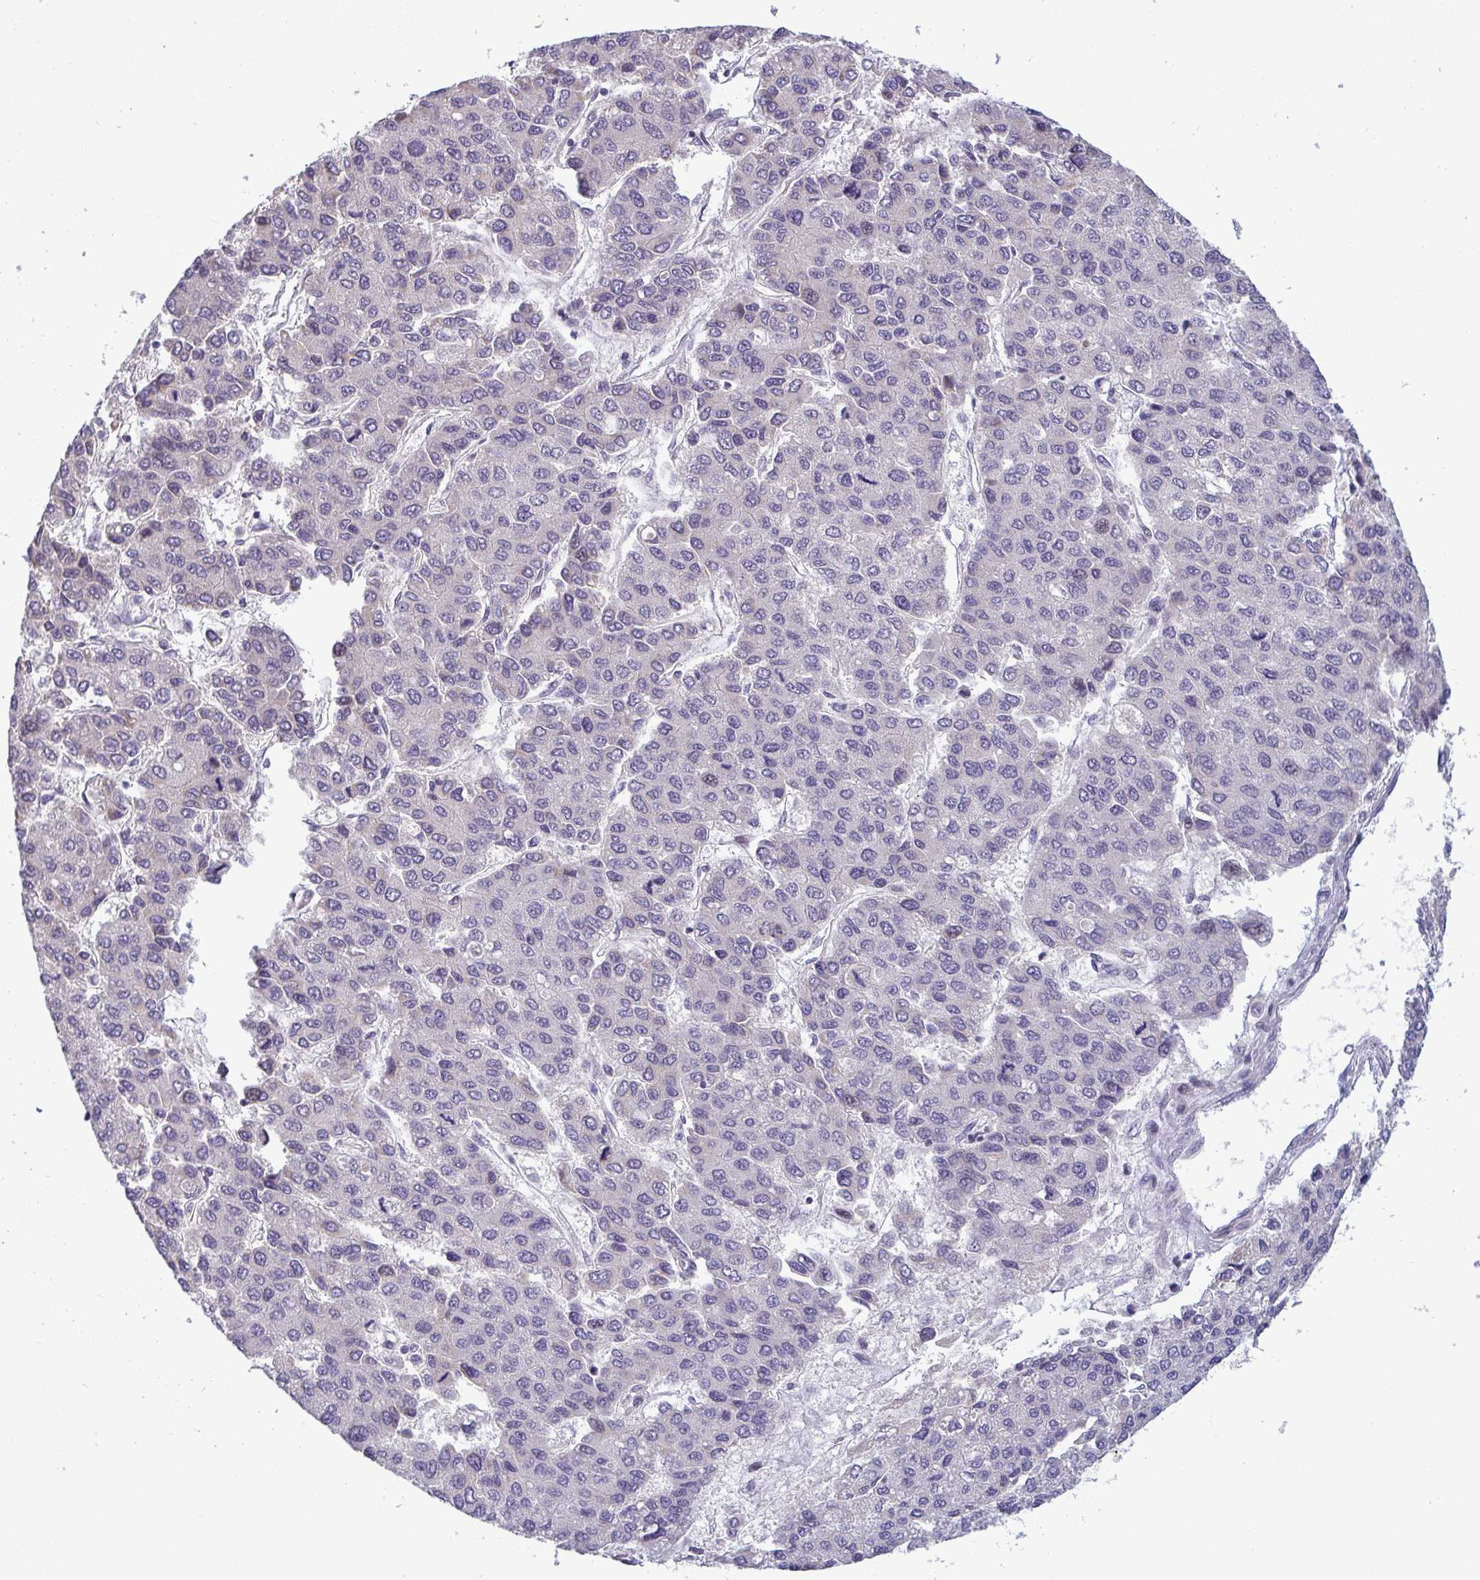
{"staining": {"intensity": "negative", "quantity": "none", "location": "none"}, "tissue": "liver cancer", "cell_type": "Tumor cells", "image_type": "cancer", "snomed": [{"axis": "morphology", "description": "Carcinoma, Hepatocellular, NOS"}, {"axis": "topography", "description": "Liver"}], "caption": "IHC of liver hepatocellular carcinoma demonstrates no positivity in tumor cells.", "gene": "IL37", "patient": {"sex": "female", "age": 66}}